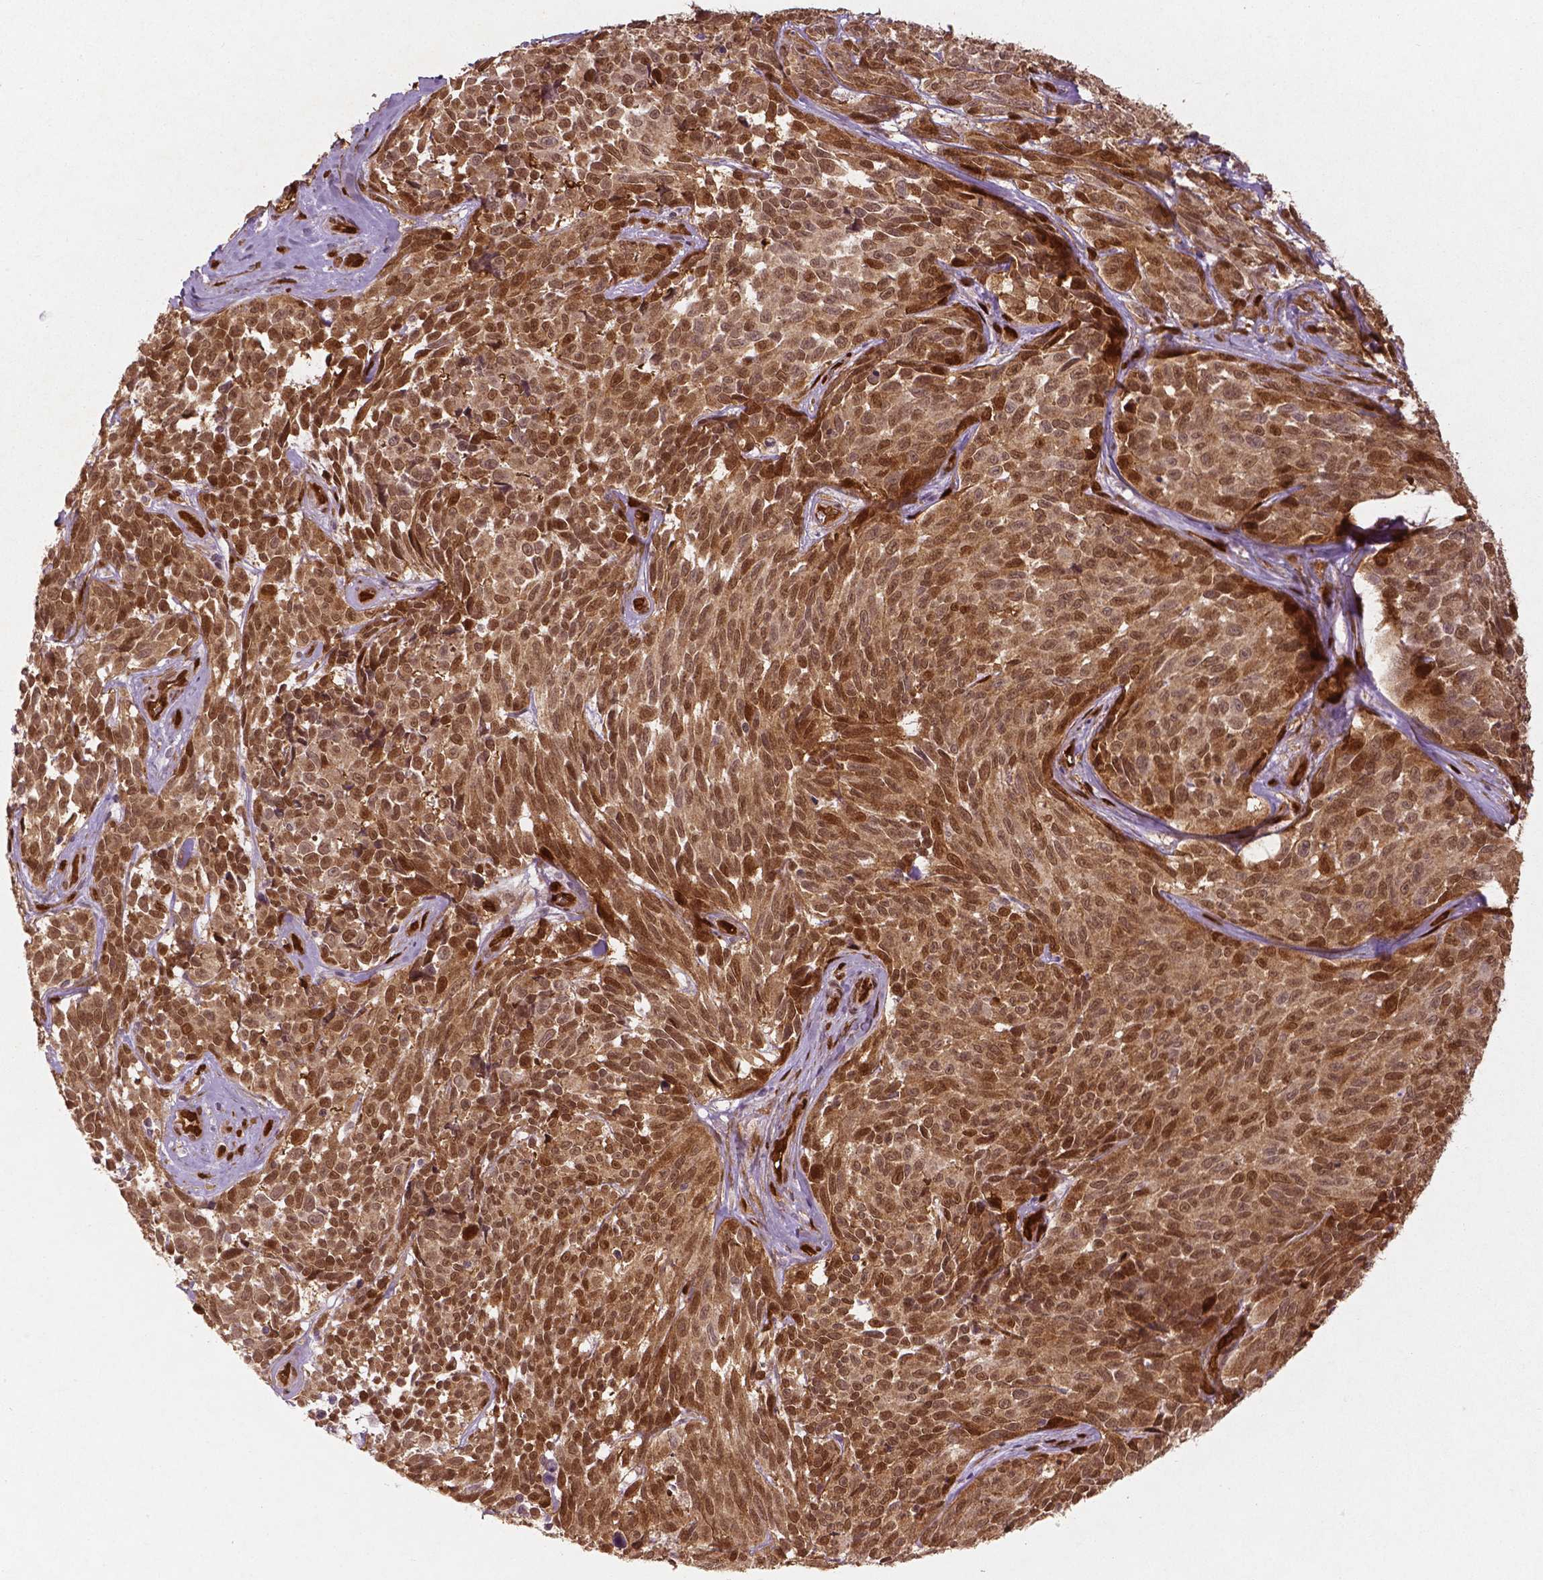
{"staining": {"intensity": "moderate", "quantity": ">75%", "location": "cytoplasmic/membranous,nuclear"}, "tissue": "melanoma", "cell_type": "Tumor cells", "image_type": "cancer", "snomed": [{"axis": "morphology", "description": "Malignant melanoma, NOS"}, {"axis": "topography", "description": "Skin"}], "caption": "A medium amount of moderate cytoplasmic/membranous and nuclear expression is seen in about >75% of tumor cells in malignant melanoma tissue.", "gene": "WWTR1", "patient": {"sex": "female", "age": 88}}